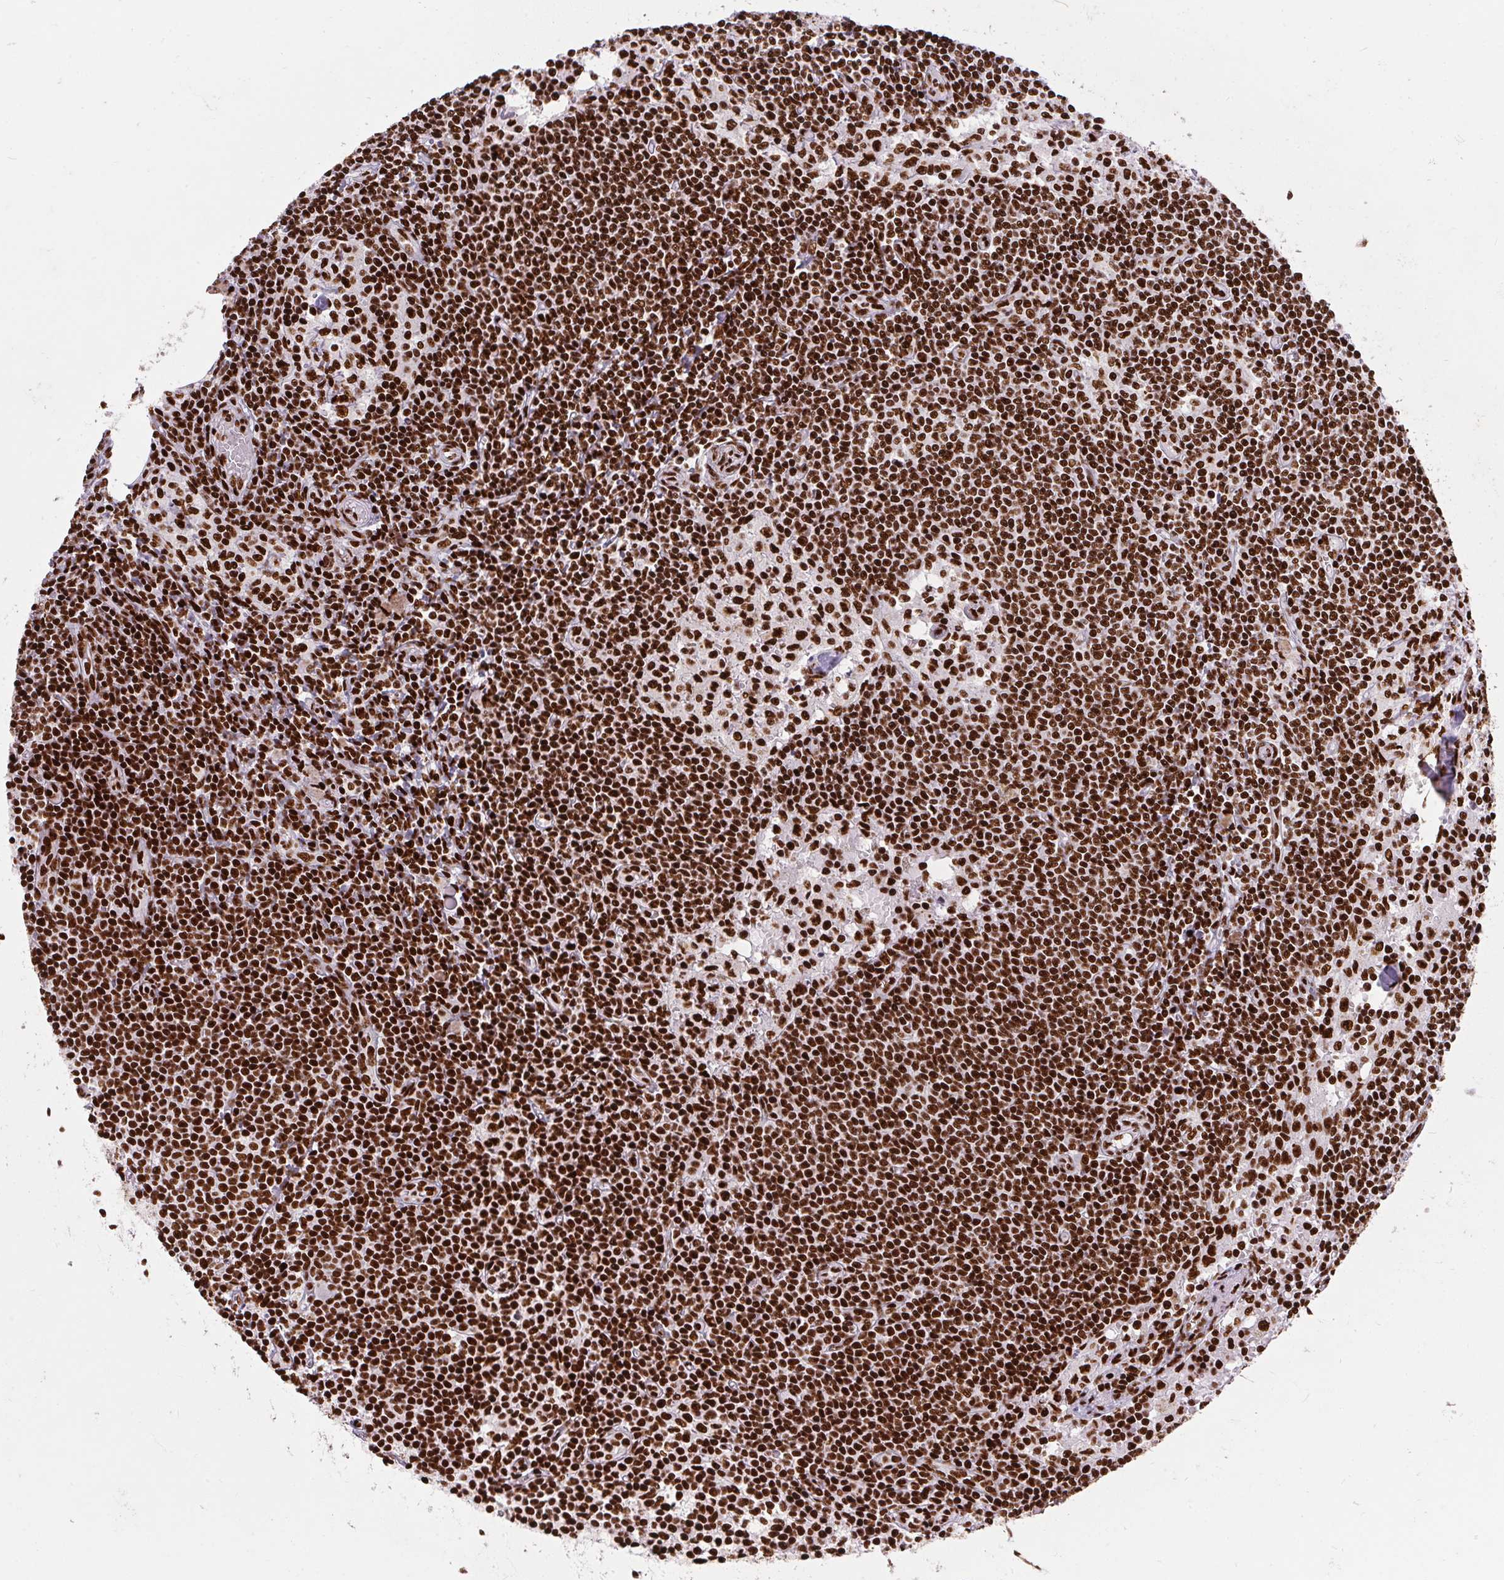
{"staining": {"intensity": "strong", "quantity": ">75%", "location": "nuclear"}, "tissue": "lymph node", "cell_type": "Germinal center cells", "image_type": "normal", "snomed": [{"axis": "morphology", "description": "Normal tissue, NOS"}, {"axis": "topography", "description": "Lymph node"}], "caption": "Protein staining displays strong nuclear staining in approximately >75% of germinal center cells in normal lymph node. (IHC, brightfield microscopy, high magnification).", "gene": "PAGE3", "patient": {"sex": "female", "age": 69}}